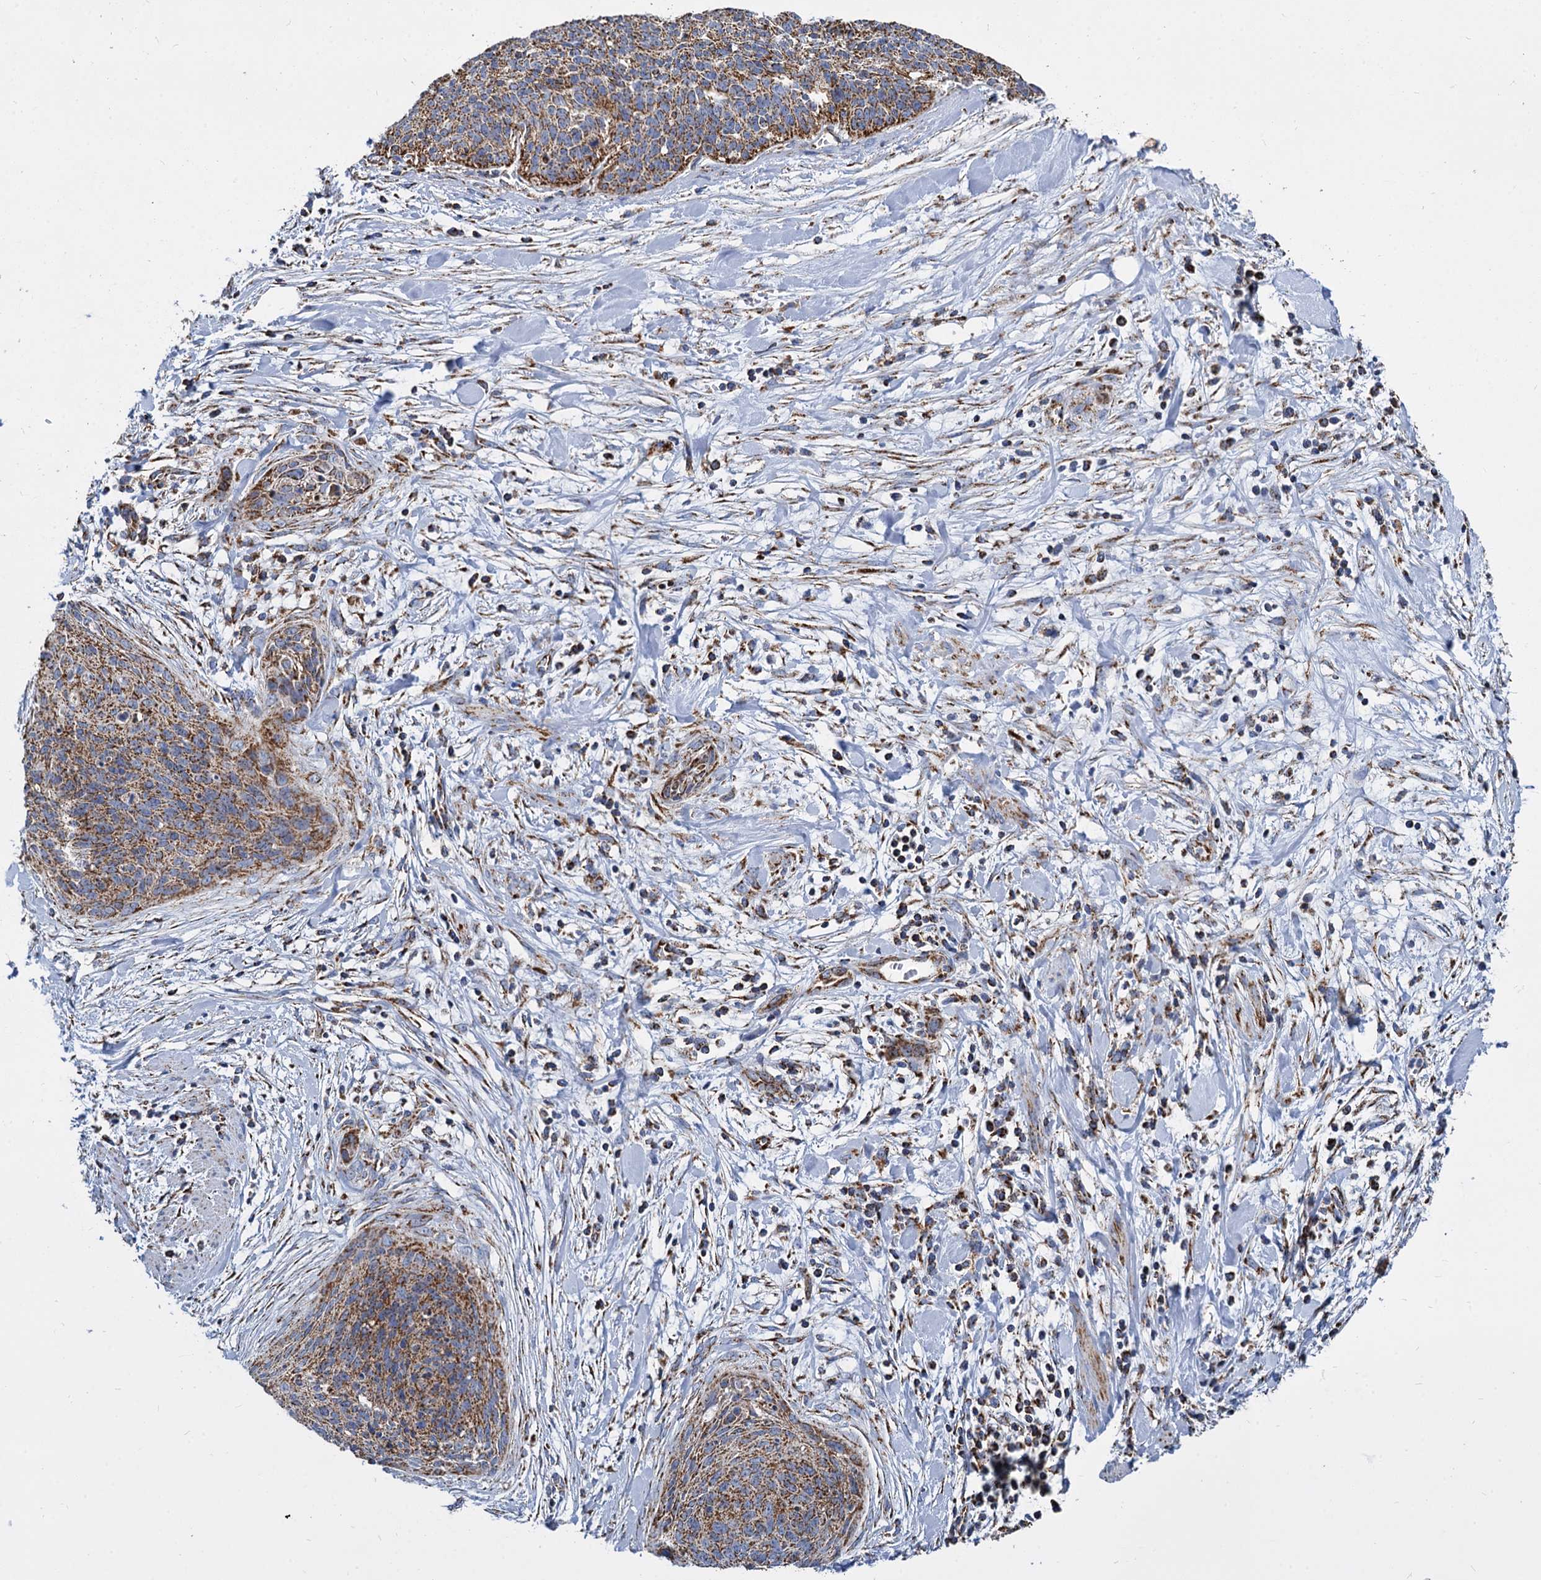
{"staining": {"intensity": "moderate", "quantity": ">75%", "location": "cytoplasmic/membranous"}, "tissue": "cervical cancer", "cell_type": "Tumor cells", "image_type": "cancer", "snomed": [{"axis": "morphology", "description": "Squamous cell carcinoma, NOS"}, {"axis": "topography", "description": "Cervix"}], "caption": "This image demonstrates IHC staining of cervical cancer, with medium moderate cytoplasmic/membranous positivity in about >75% of tumor cells.", "gene": "TIMM10", "patient": {"sex": "female", "age": 55}}